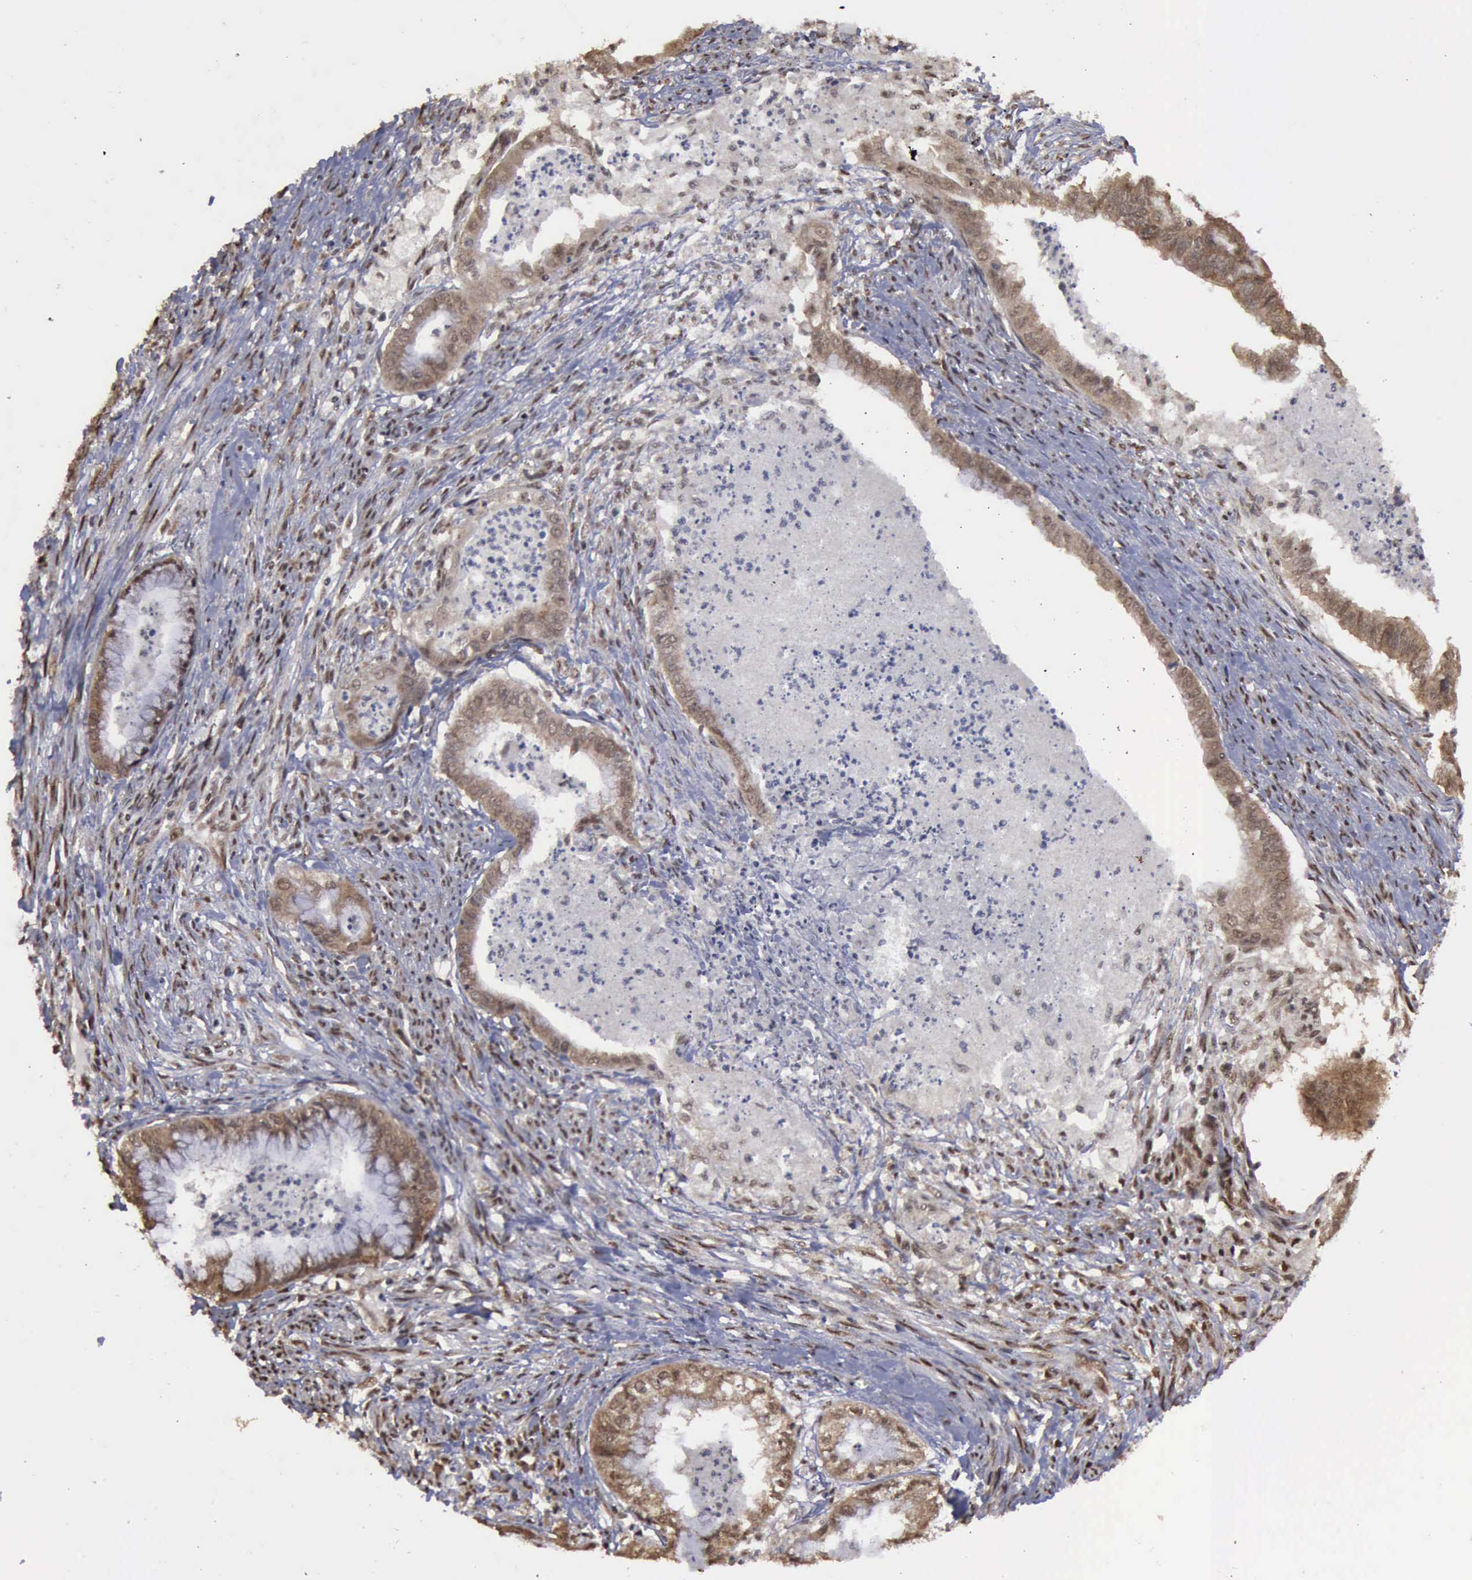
{"staining": {"intensity": "moderate", "quantity": ">75%", "location": "cytoplasmic/membranous,nuclear"}, "tissue": "endometrial cancer", "cell_type": "Tumor cells", "image_type": "cancer", "snomed": [{"axis": "morphology", "description": "Necrosis, NOS"}, {"axis": "morphology", "description": "Adenocarcinoma, NOS"}, {"axis": "topography", "description": "Endometrium"}], "caption": "Protein analysis of endometrial cancer tissue reveals moderate cytoplasmic/membranous and nuclear staining in approximately >75% of tumor cells.", "gene": "RTCB", "patient": {"sex": "female", "age": 79}}